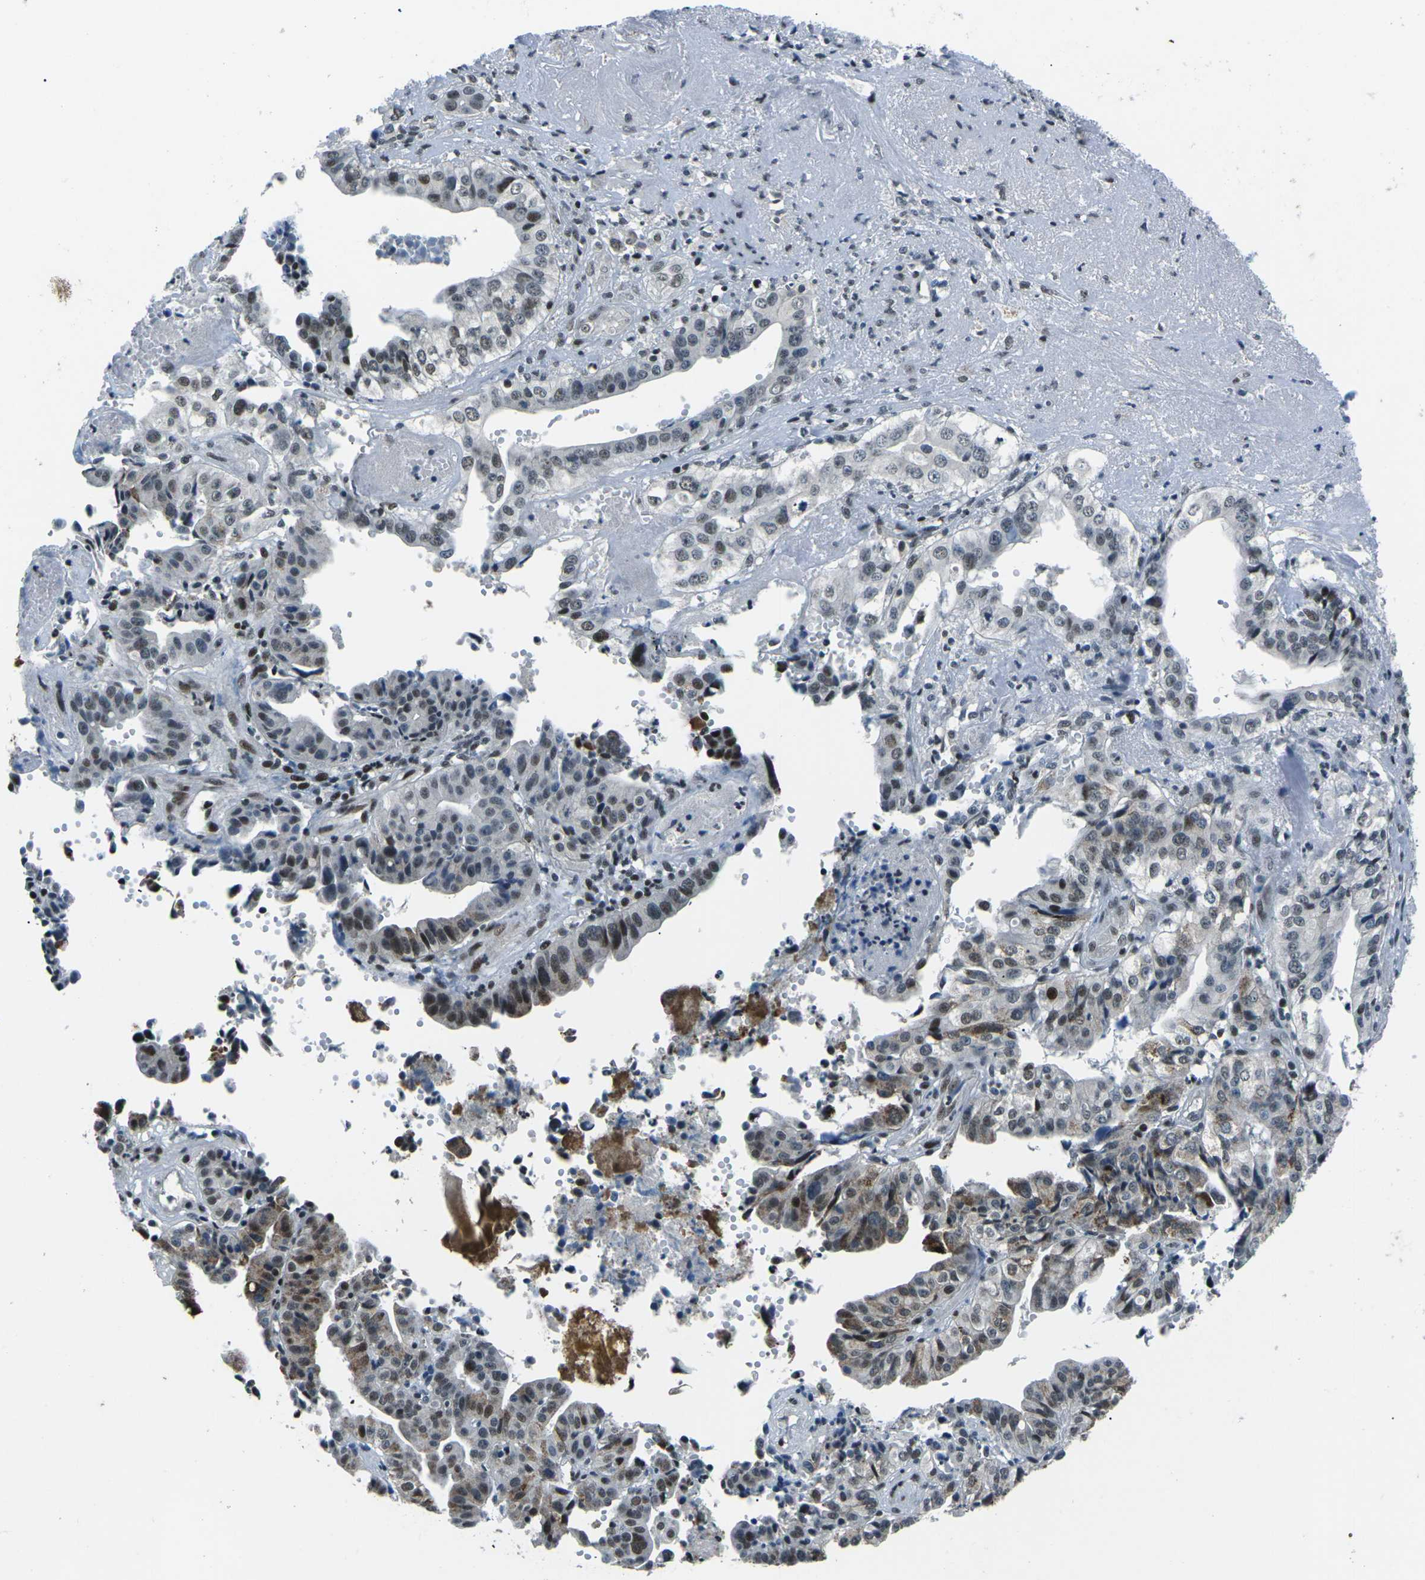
{"staining": {"intensity": "moderate", "quantity": "<25%", "location": "nuclear"}, "tissue": "liver cancer", "cell_type": "Tumor cells", "image_type": "cancer", "snomed": [{"axis": "morphology", "description": "Cholangiocarcinoma"}, {"axis": "topography", "description": "Liver"}], "caption": "A high-resolution image shows immunohistochemistry staining of cholangiocarcinoma (liver), which displays moderate nuclear expression in approximately <25% of tumor cells. The protein of interest is shown in brown color, while the nuclei are stained blue.", "gene": "RBL2", "patient": {"sex": "female", "age": 61}}